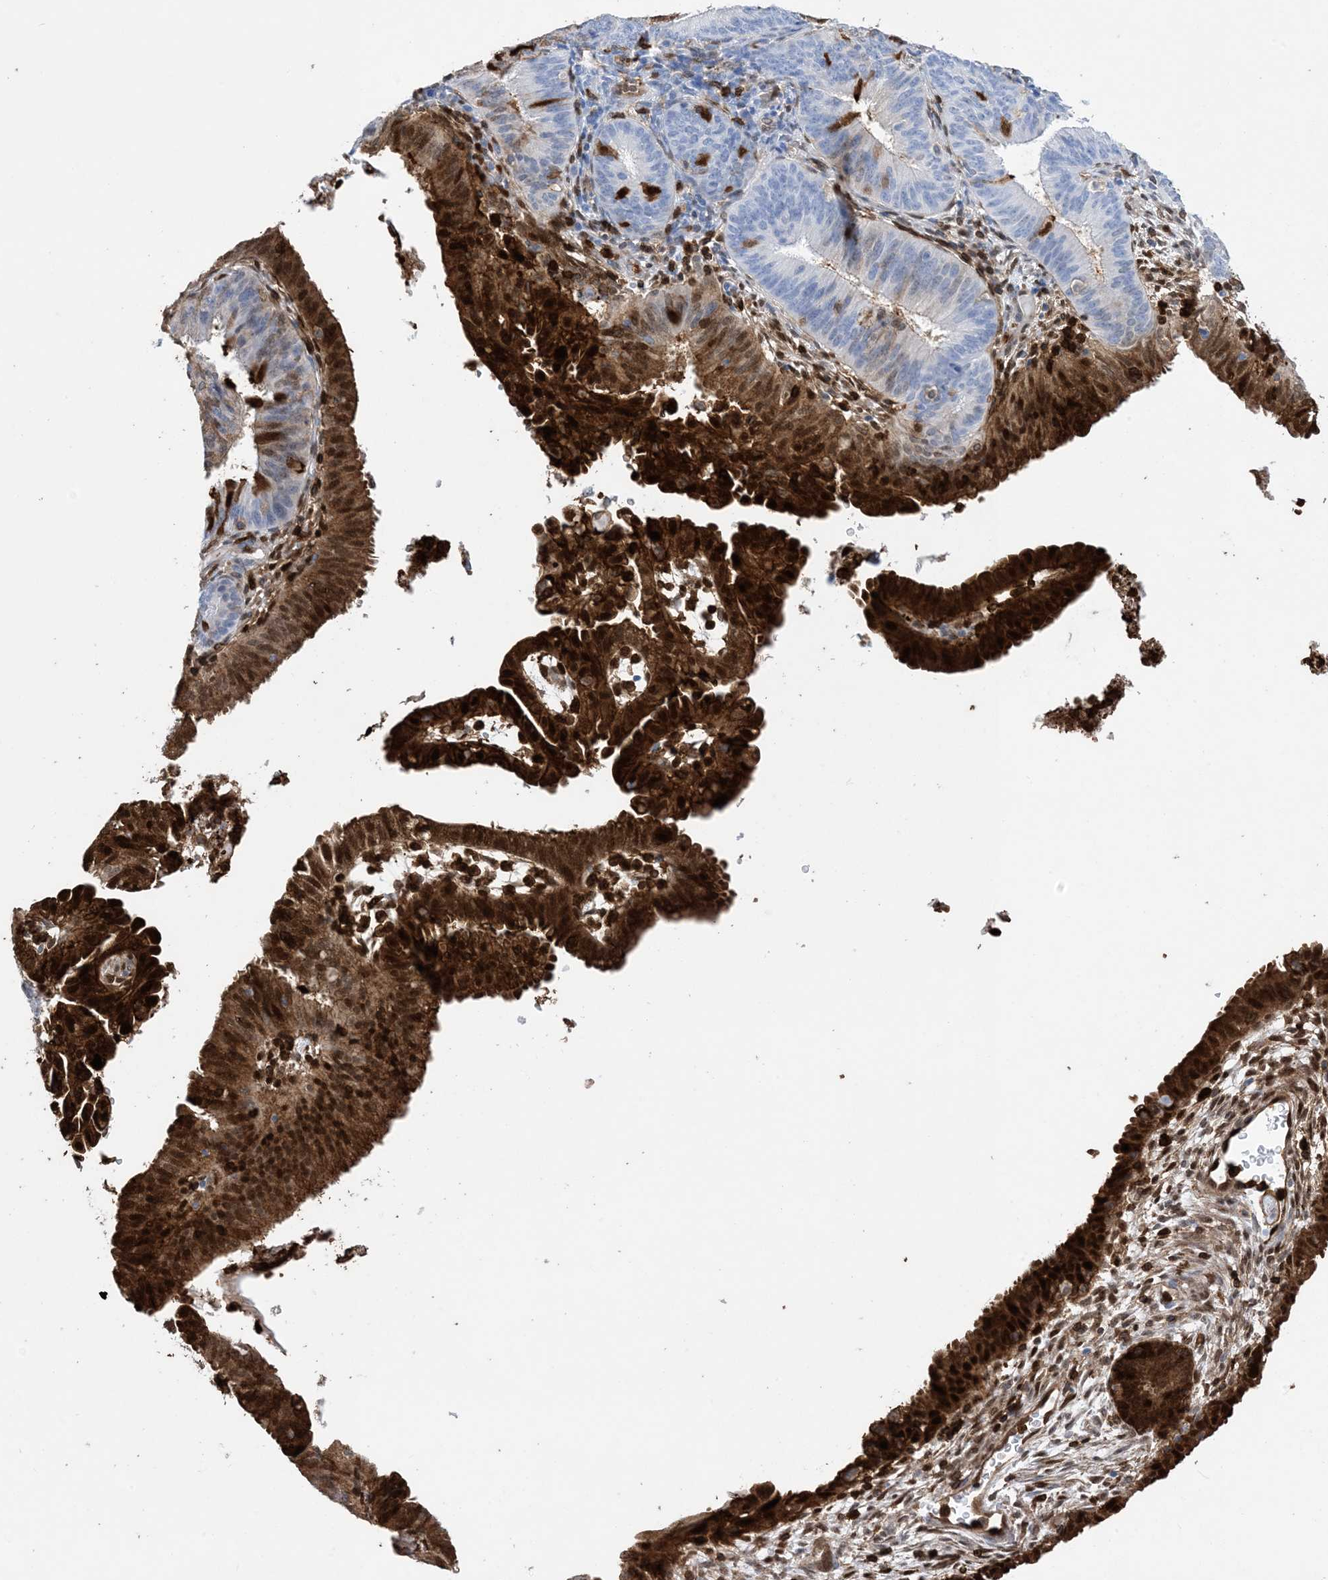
{"staining": {"intensity": "strong", "quantity": "25%-75%", "location": "cytoplasmic/membranous,nuclear"}, "tissue": "endometrial cancer", "cell_type": "Tumor cells", "image_type": "cancer", "snomed": [{"axis": "morphology", "description": "Adenocarcinoma, NOS"}, {"axis": "topography", "description": "Endometrium"}], "caption": "Immunohistochemical staining of human endometrial cancer (adenocarcinoma) exhibits strong cytoplasmic/membranous and nuclear protein staining in approximately 25%-75% of tumor cells.", "gene": "ANXA1", "patient": {"sex": "female", "age": 51}}